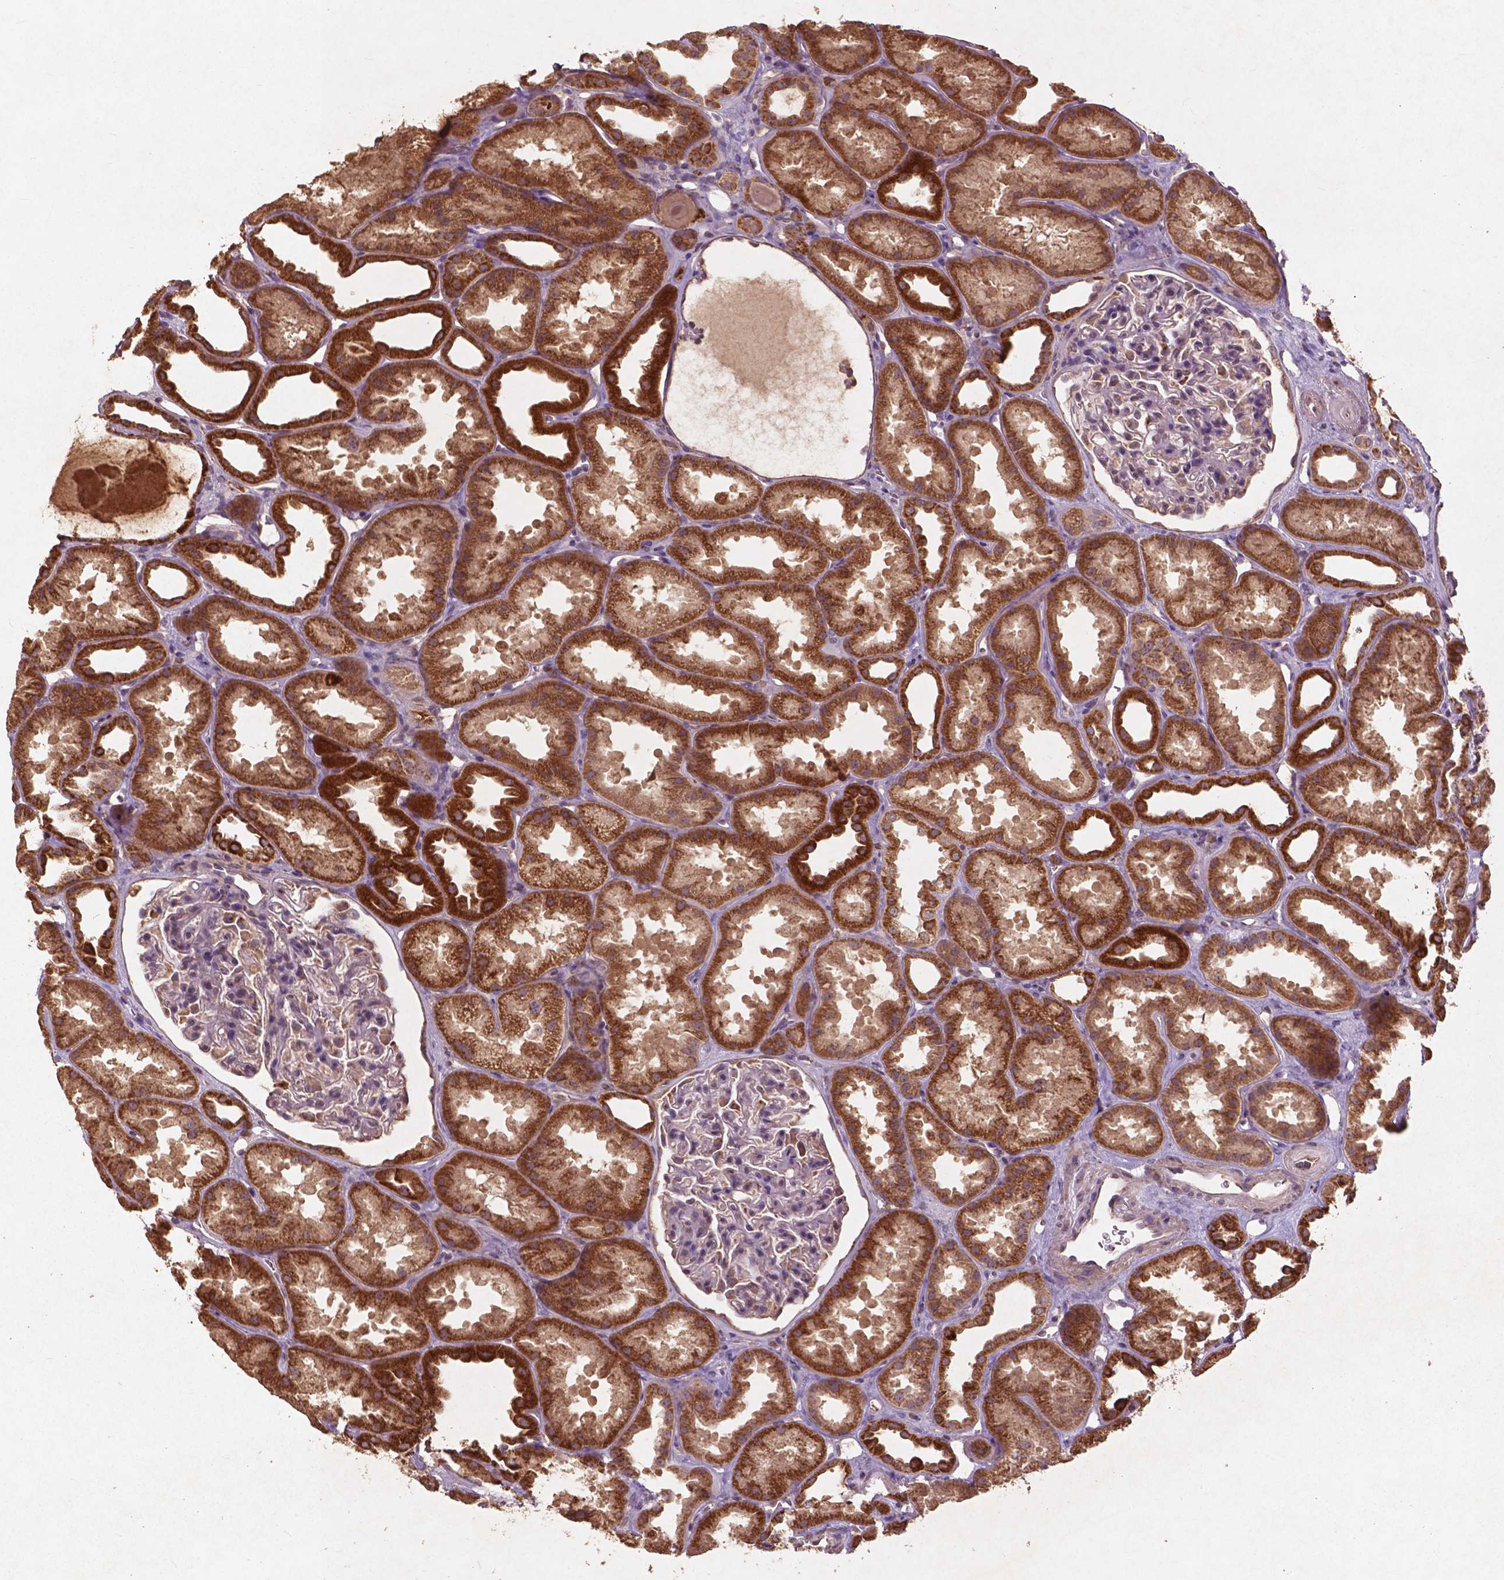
{"staining": {"intensity": "moderate", "quantity": "<25%", "location": "cytoplasmic/membranous"}, "tissue": "kidney", "cell_type": "Cells in glomeruli", "image_type": "normal", "snomed": [{"axis": "morphology", "description": "Normal tissue, NOS"}, {"axis": "topography", "description": "Kidney"}], "caption": "IHC histopathology image of benign kidney stained for a protein (brown), which displays low levels of moderate cytoplasmic/membranous positivity in approximately <25% of cells in glomeruli.", "gene": "ST6GALNAC5", "patient": {"sex": "male", "age": 61}}